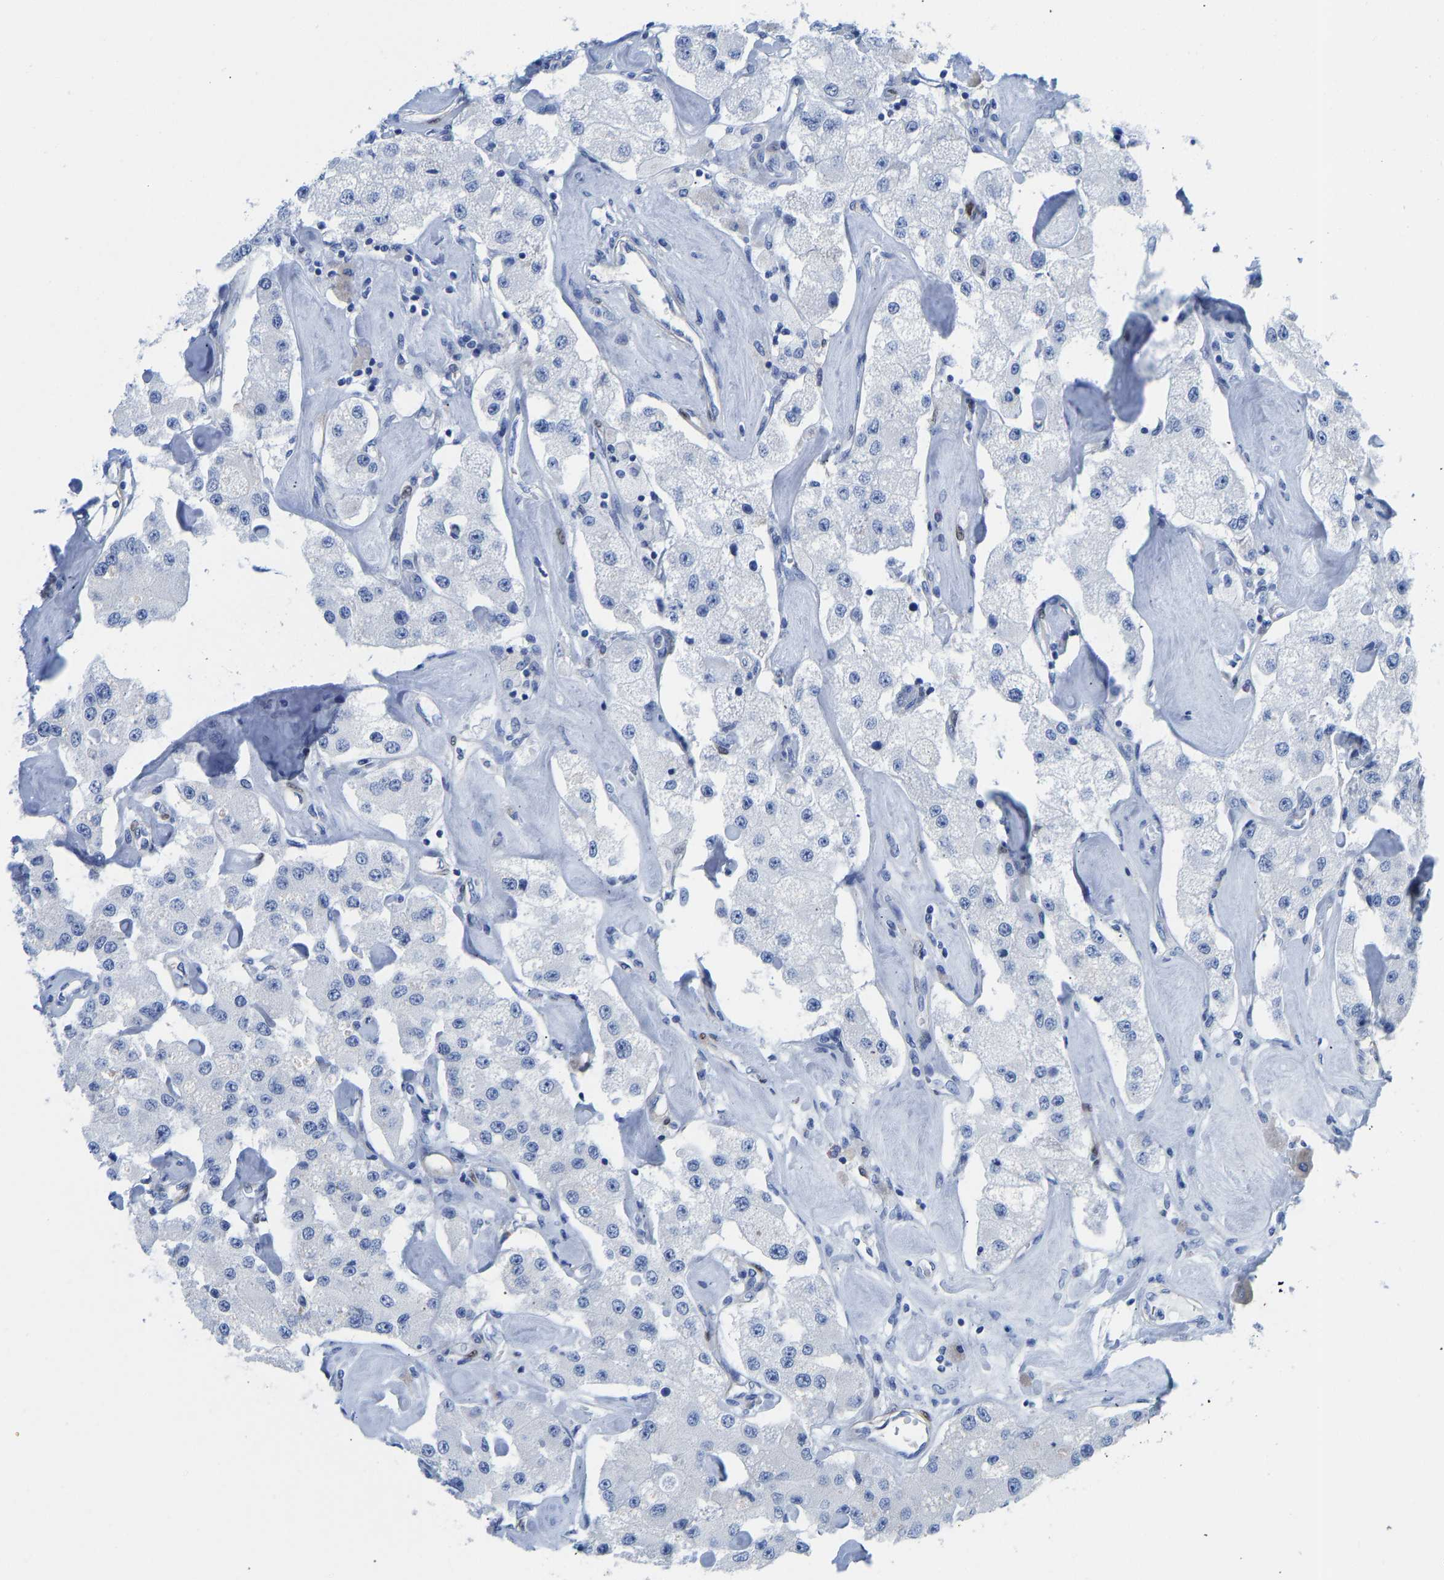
{"staining": {"intensity": "negative", "quantity": "none", "location": "none"}, "tissue": "carcinoid", "cell_type": "Tumor cells", "image_type": "cancer", "snomed": [{"axis": "morphology", "description": "Carcinoid, malignant, NOS"}, {"axis": "topography", "description": "Pancreas"}], "caption": "There is no significant staining in tumor cells of malignant carcinoid.", "gene": "NKAIN3", "patient": {"sex": "male", "age": 41}}